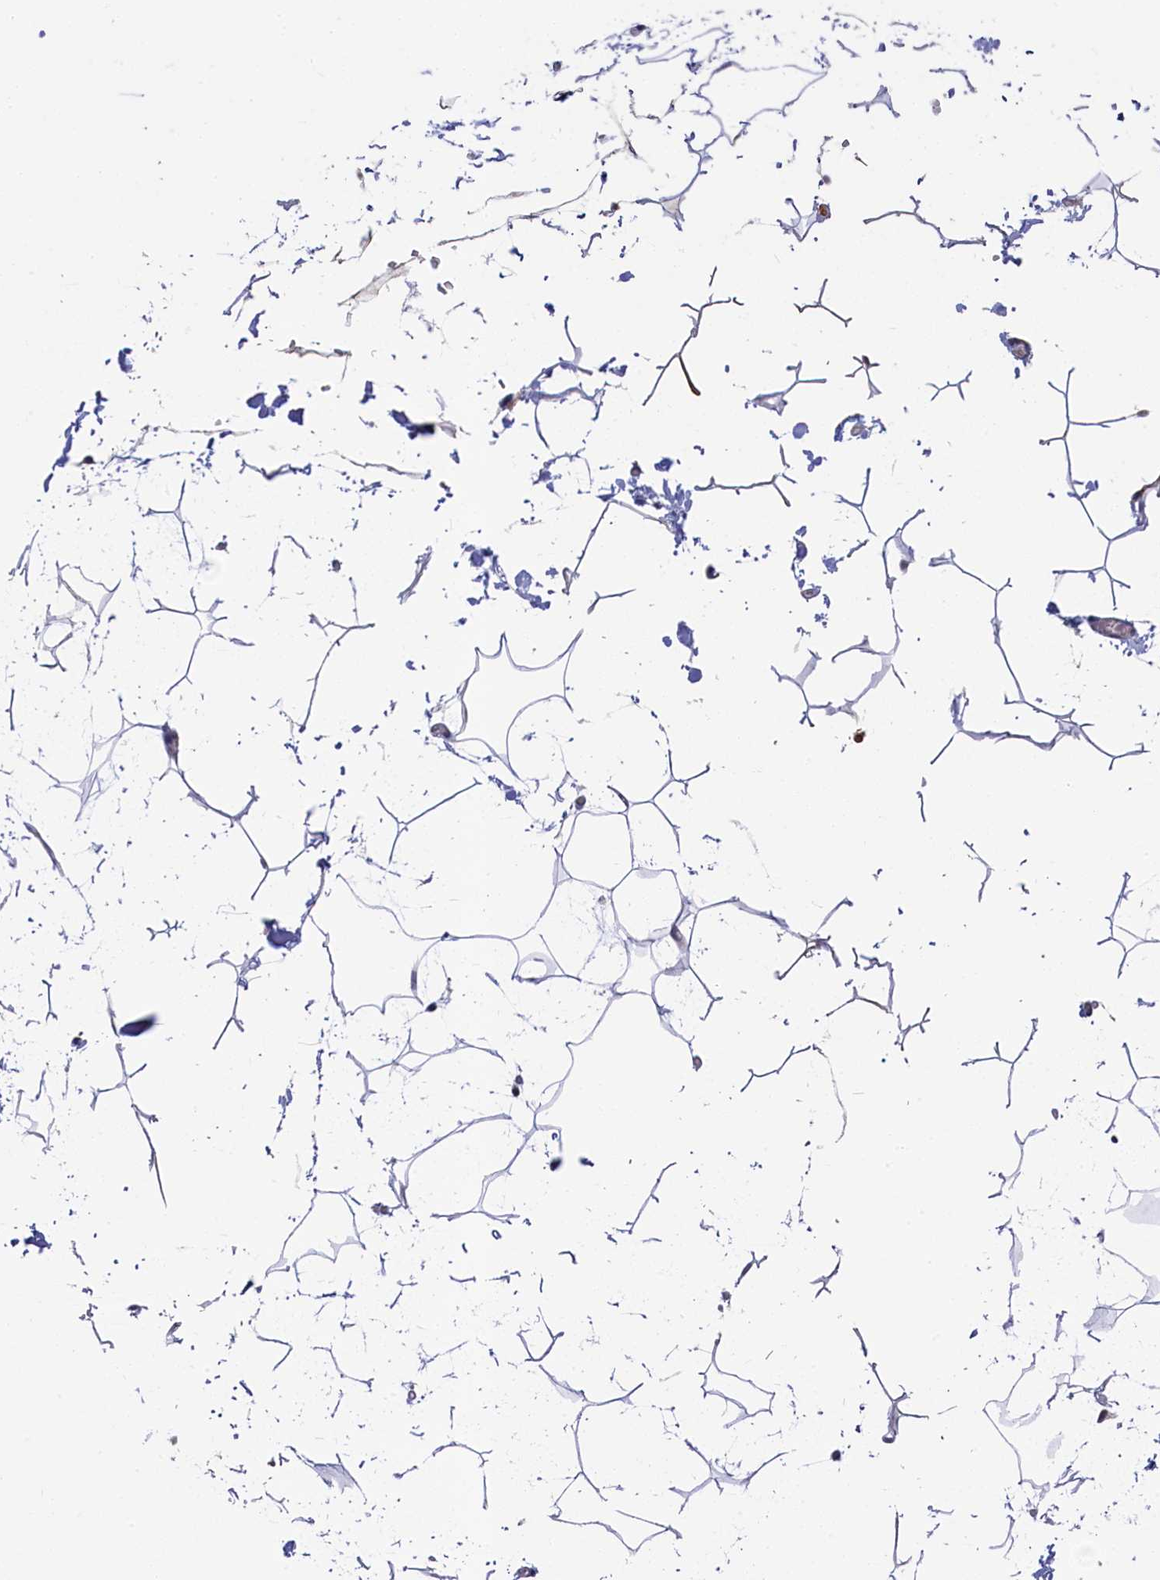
{"staining": {"intensity": "negative", "quantity": "none", "location": "none"}, "tissue": "adipose tissue", "cell_type": "Adipocytes", "image_type": "normal", "snomed": [{"axis": "morphology", "description": "Normal tissue, NOS"}, {"axis": "topography", "description": "Gallbladder"}, {"axis": "topography", "description": "Peripheral nerve tissue"}], "caption": "Immunohistochemistry micrograph of unremarkable adipose tissue: adipose tissue stained with DAB demonstrates no significant protein positivity in adipocytes.", "gene": "CCL23", "patient": {"sex": "male", "age": 38}}